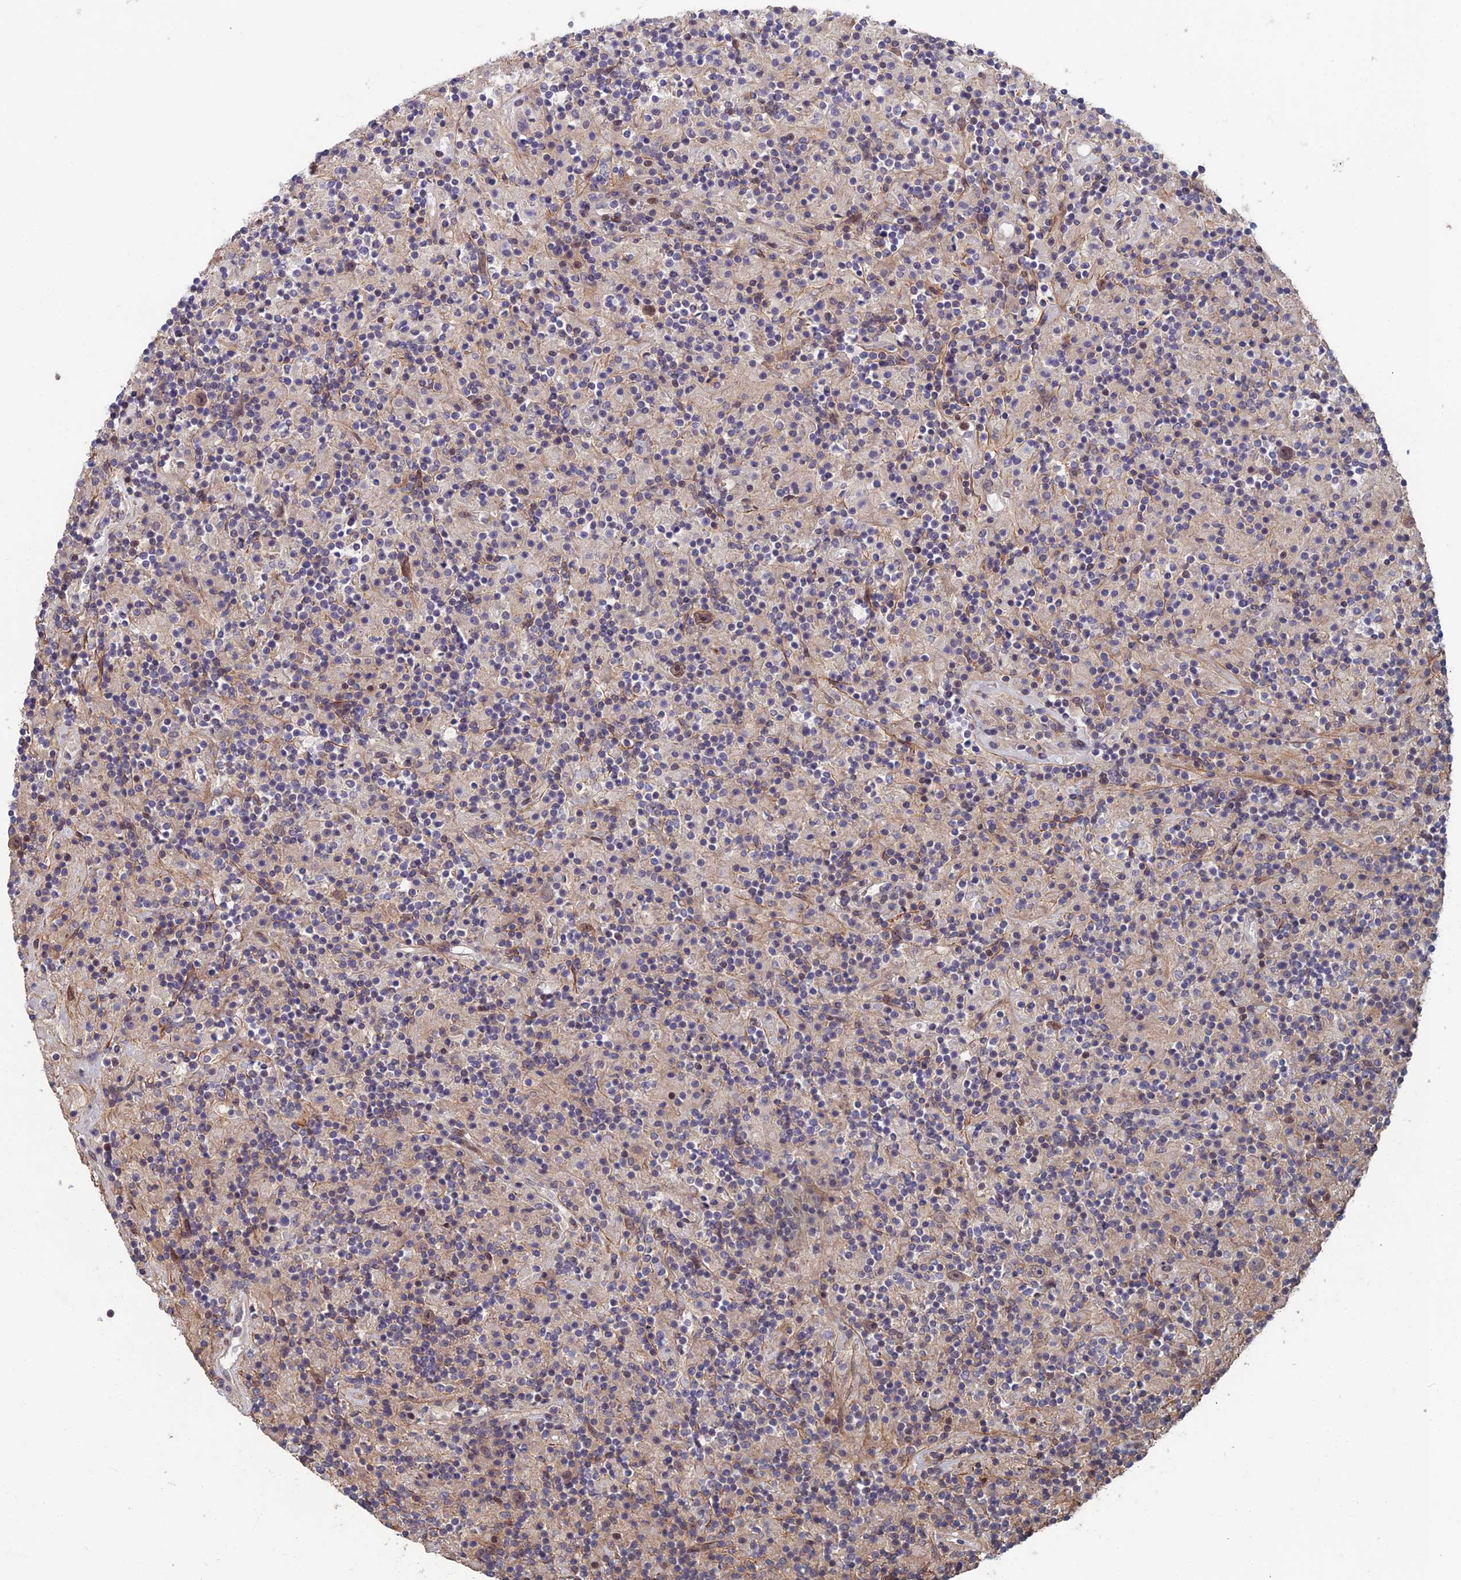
{"staining": {"intensity": "weak", "quantity": "25%-75%", "location": "nuclear"}, "tissue": "lymphoma", "cell_type": "Tumor cells", "image_type": "cancer", "snomed": [{"axis": "morphology", "description": "Hodgkin's disease, NOS"}, {"axis": "topography", "description": "Lymph node"}], "caption": "Protein positivity by immunohistochemistry displays weak nuclear staining in approximately 25%-75% of tumor cells in Hodgkin's disease. (IHC, brightfield microscopy, high magnification).", "gene": "CCDC183", "patient": {"sex": "male", "age": 70}}